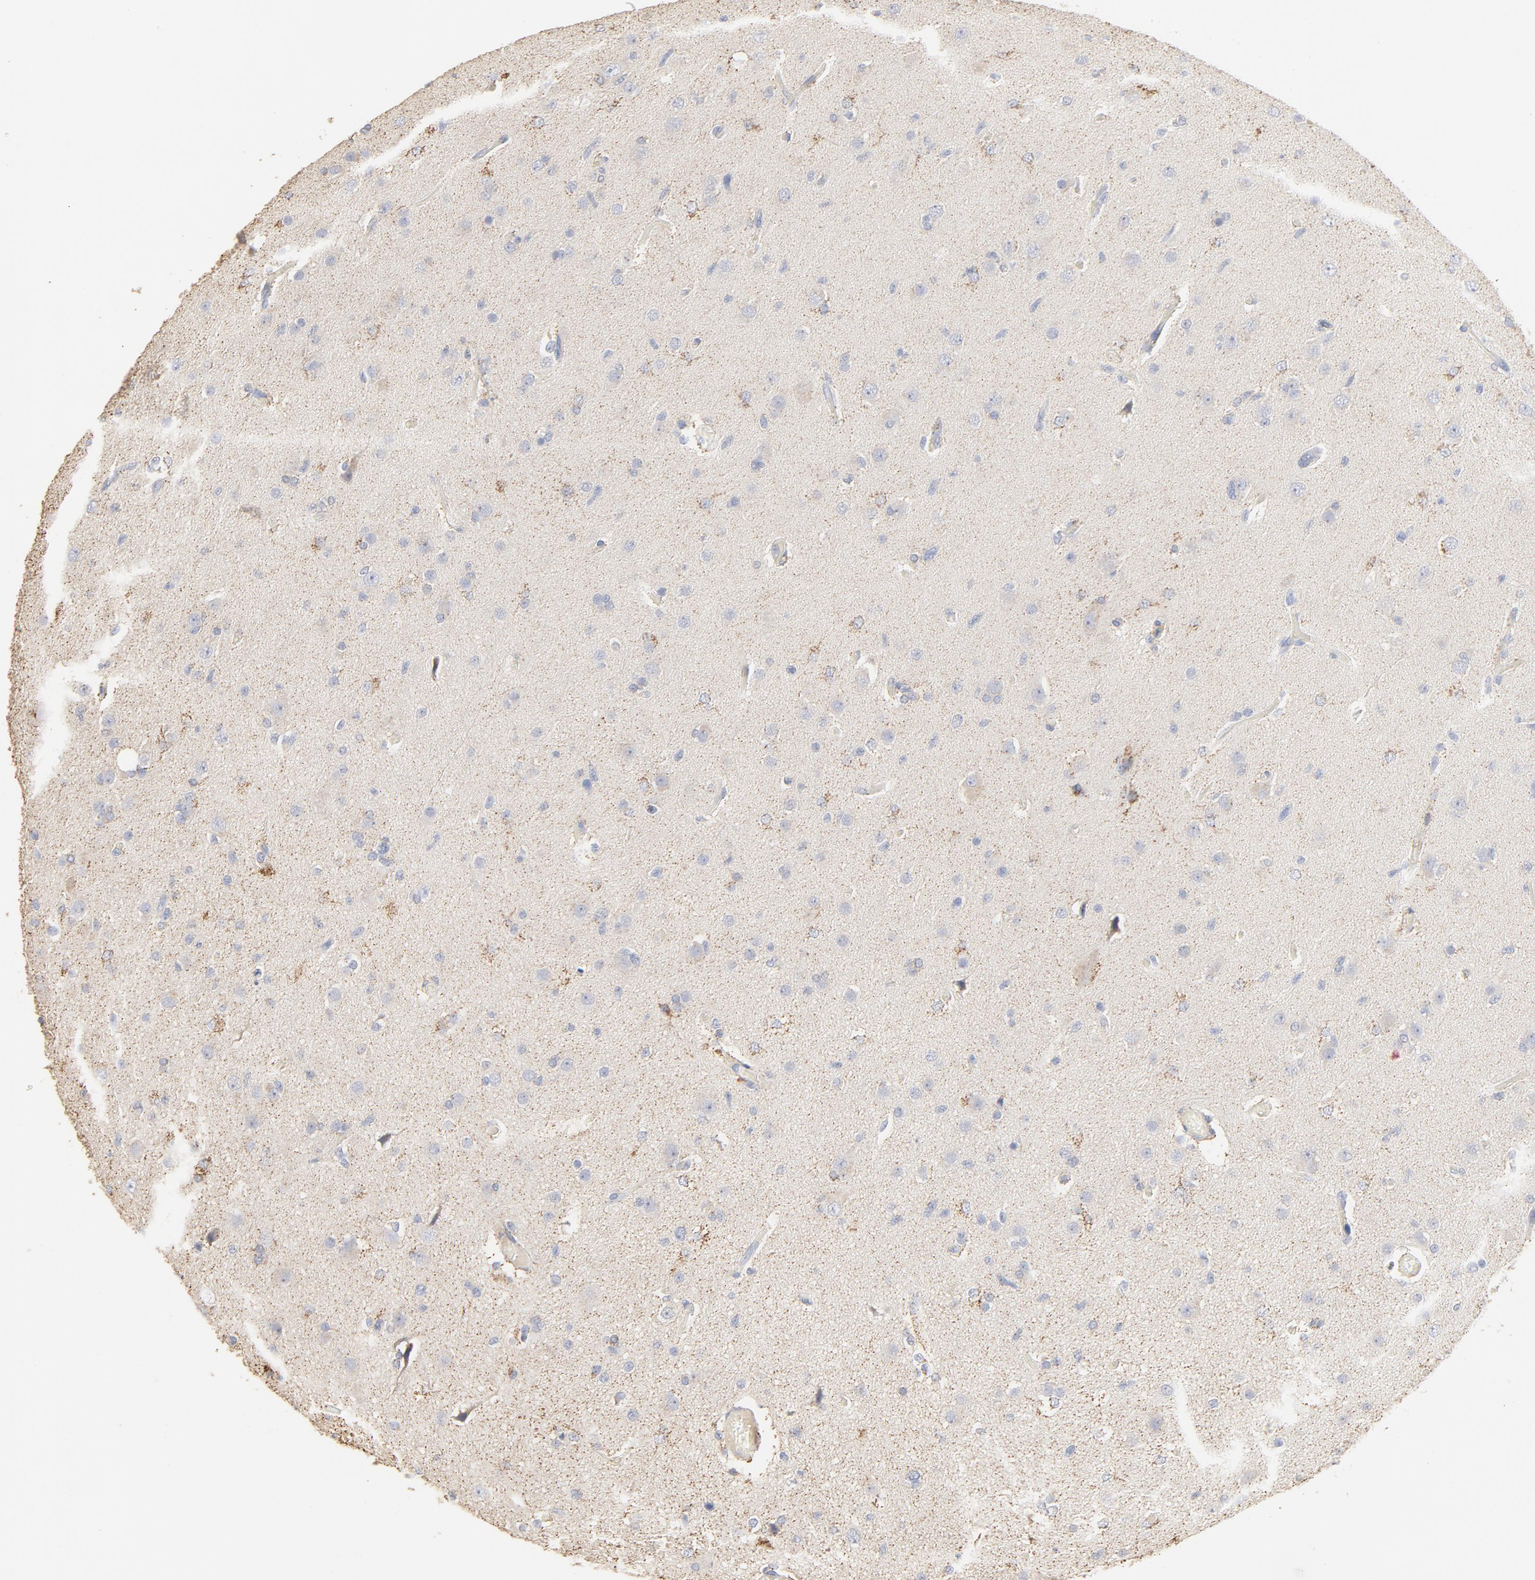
{"staining": {"intensity": "weak", "quantity": "<25%", "location": "cytoplasmic/membranous"}, "tissue": "glioma", "cell_type": "Tumor cells", "image_type": "cancer", "snomed": [{"axis": "morphology", "description": "Glioma, malignant, High grade"}, {"axis": "topography", "description": "Brain"}], "caption": "Protein analysis of glioma displays no significant staining in tumor cells.", "gene": "FCGBP", "patient": {"sex": "male", "age": 33}}